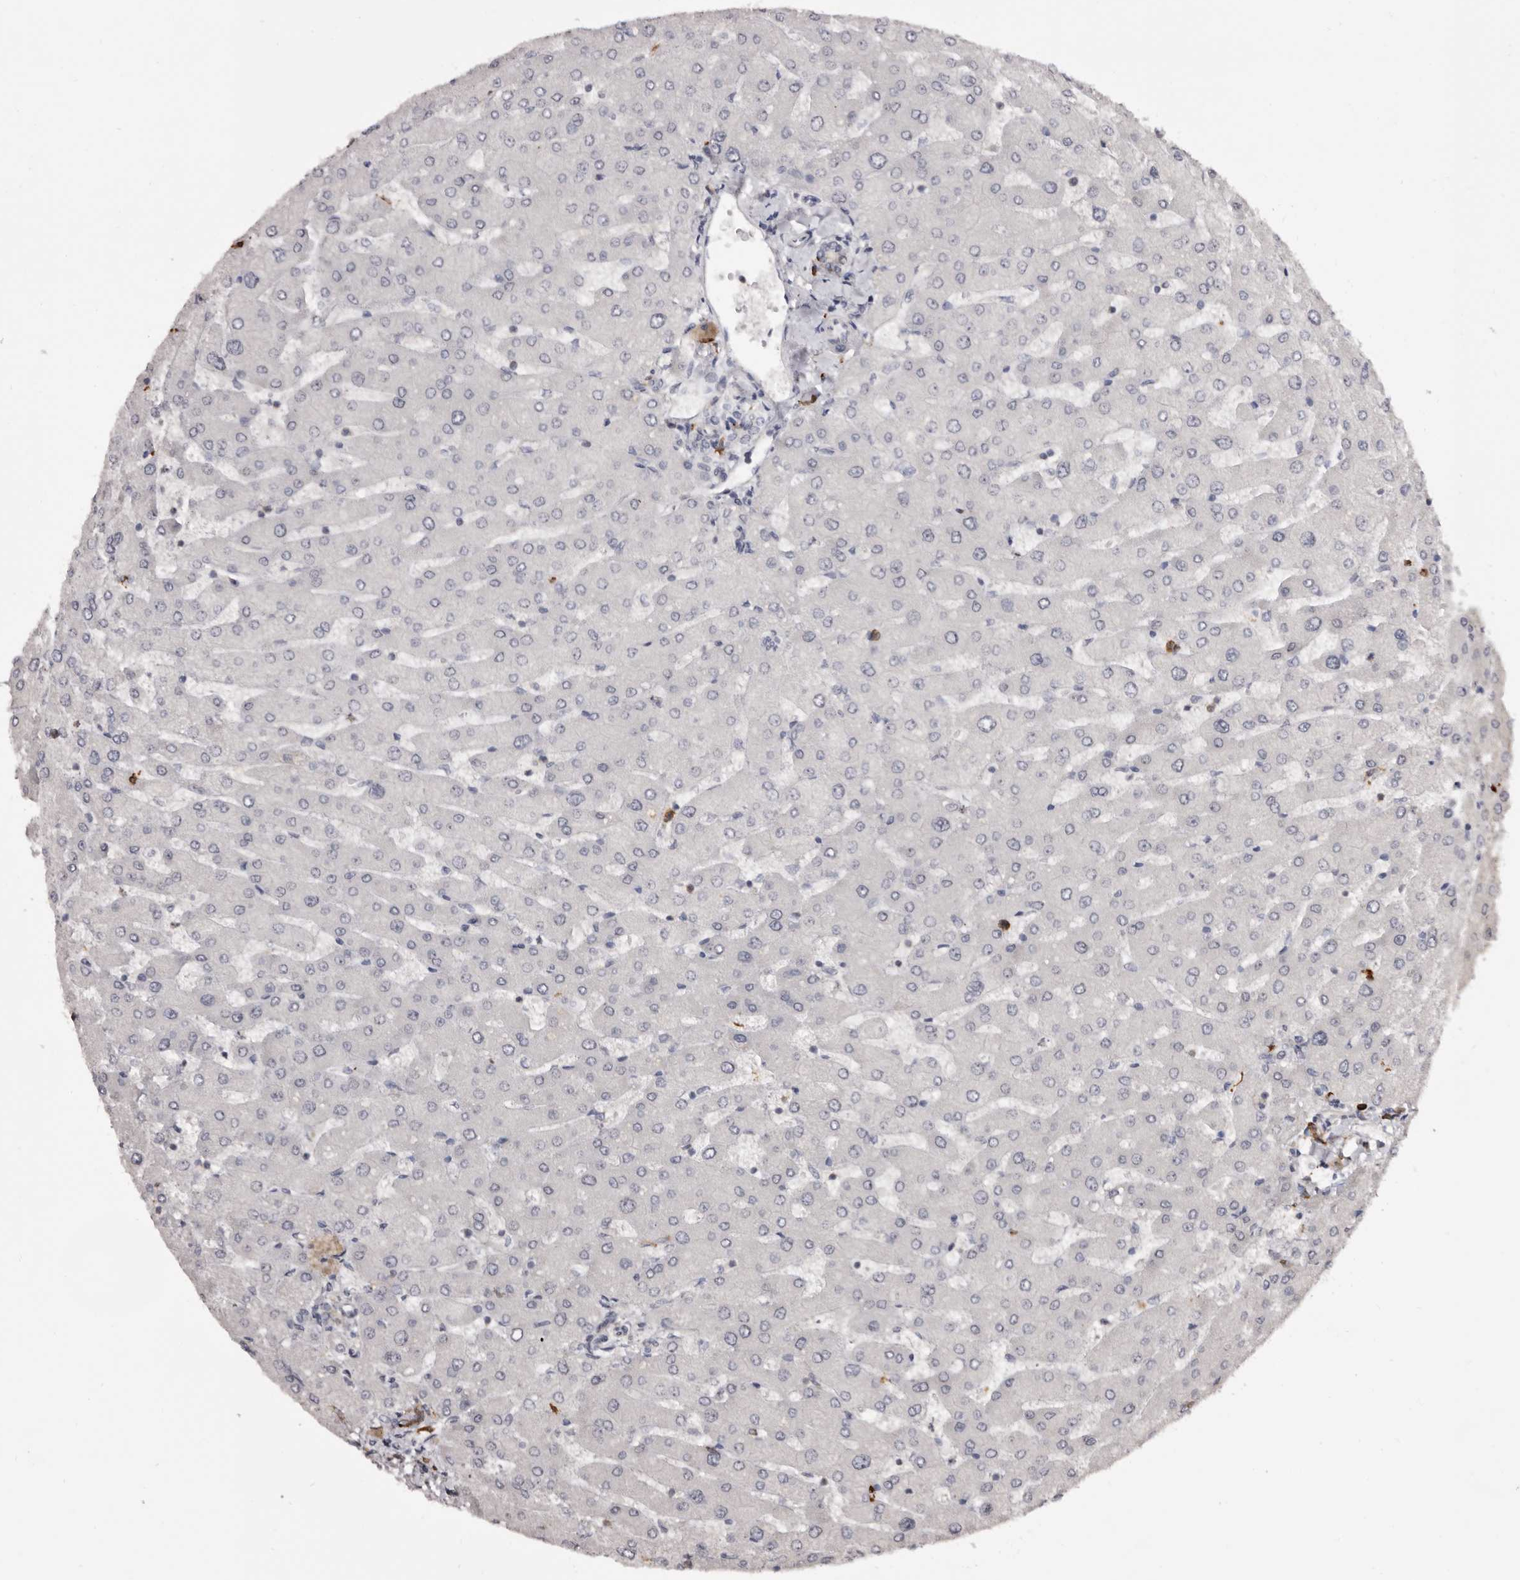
{"staining": {"intensity": "negative", "quantity": "none", "location": "none"}, "tissue": "liver", "cell_type": "Cholangiocytes", "image_type": "normal", "snomed": [{"axis": "morphology", "description": "Normal tissue, NOS"}, {"axis": "topography", "description": "Liver"}], "caption": "The IHC image has no significant staining in cholangiocytes of liver.", "gene": "TNNI1", "patient": {"sex": "male", "age": 55}}